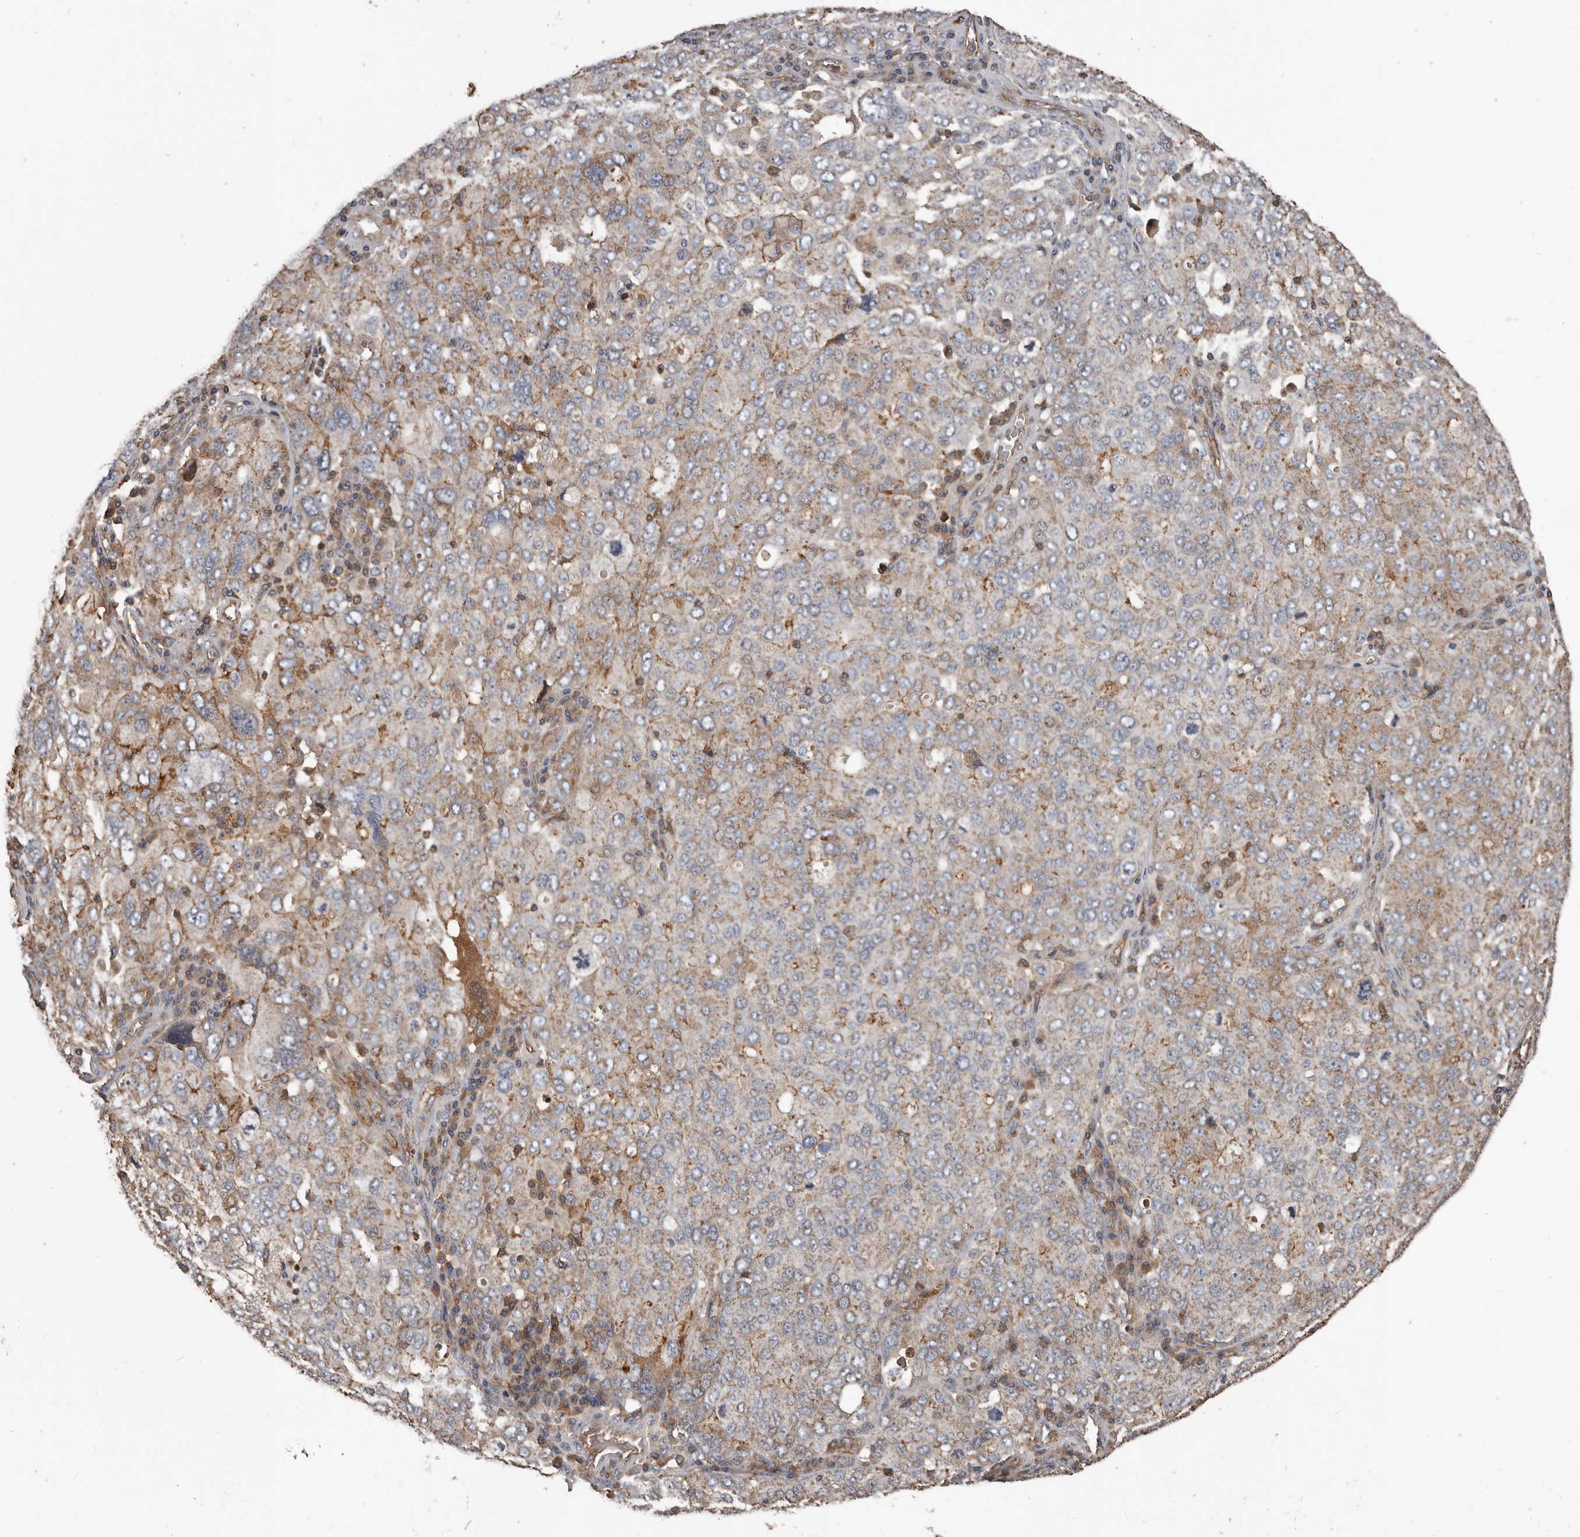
{"staining": {"intensity": "moderate", "quantity": "25%-75%", "location": "cytoplasmic/membranous"}, "tissue": "ovarian cancer", "cell_type": "Tumor cells", "image_type": "cancer", "snomed": [{"axis": "morphology", "description": "Carcinoma, endometroid"}, {"axis": "topography", "description": "Ovary"}], "caption": "Tumor cells show medium levels of moderate cytoplasmic/membranous staining in approximately 25%-75% of cells in human ovarian endometroid carcinoma. The protein is shown in brown color, while the nuclei are stained blue.", "gene": "PNRC2", "patient": {"sex": "female", "age": 62}}